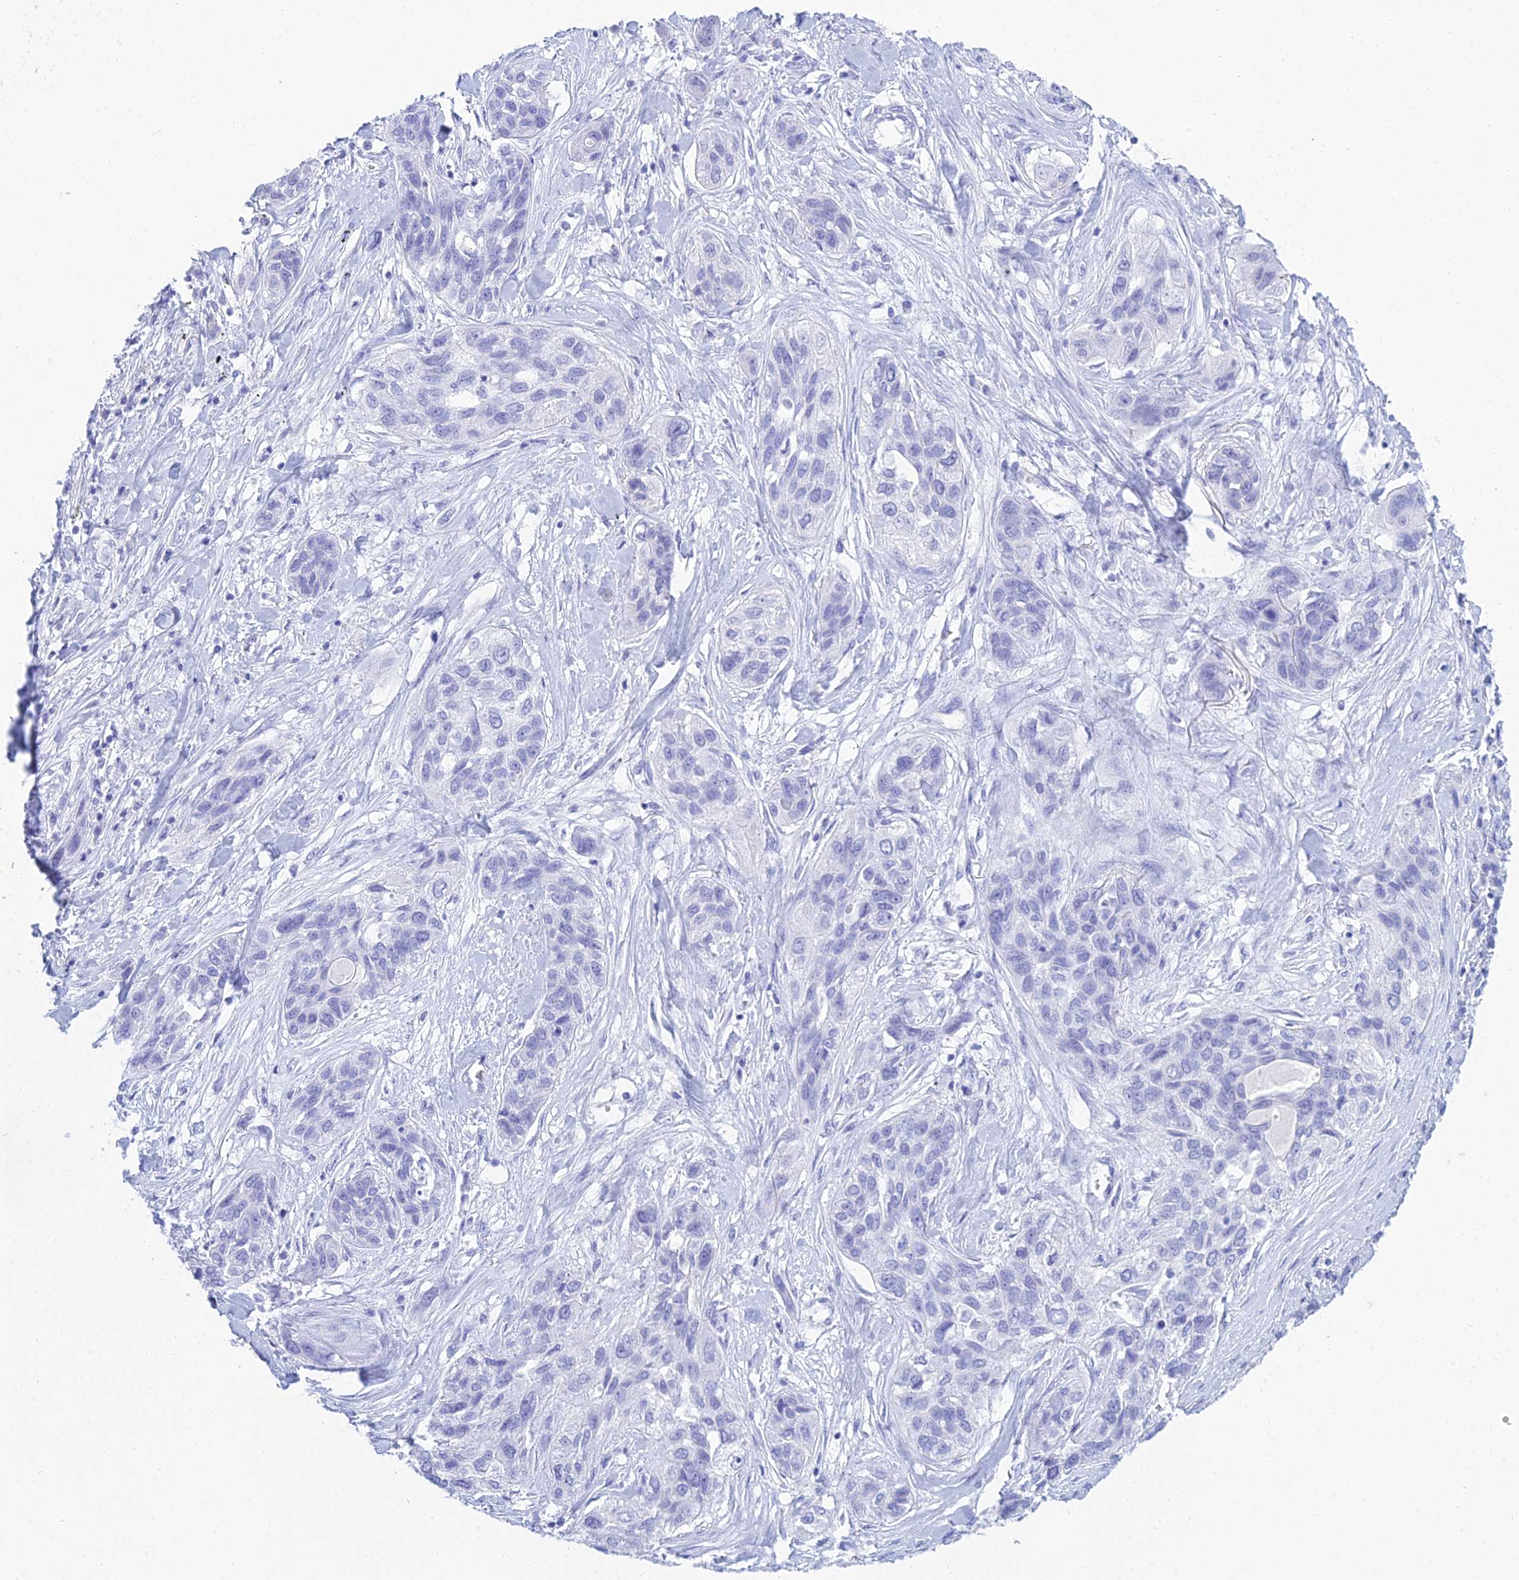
{"staining": {"intensity": "negative", "quantity": "none", "location": "none"}, "tissue": "lung cancer", "cell_type": "Tumor cells", "image_type": "cancer", "snomed": [{"axis": "morphology", "description": "Squamous cell carcinoma, NOS"}, {"axis": "topography", "description": "Lung"}], "caption": "DAB immunohistochemical staining of human lung squamous cell carcinoma shows no significant positivity in tumor cells.", "gene": "PATE4", "patient": {"sex": "female", "age": 70}}